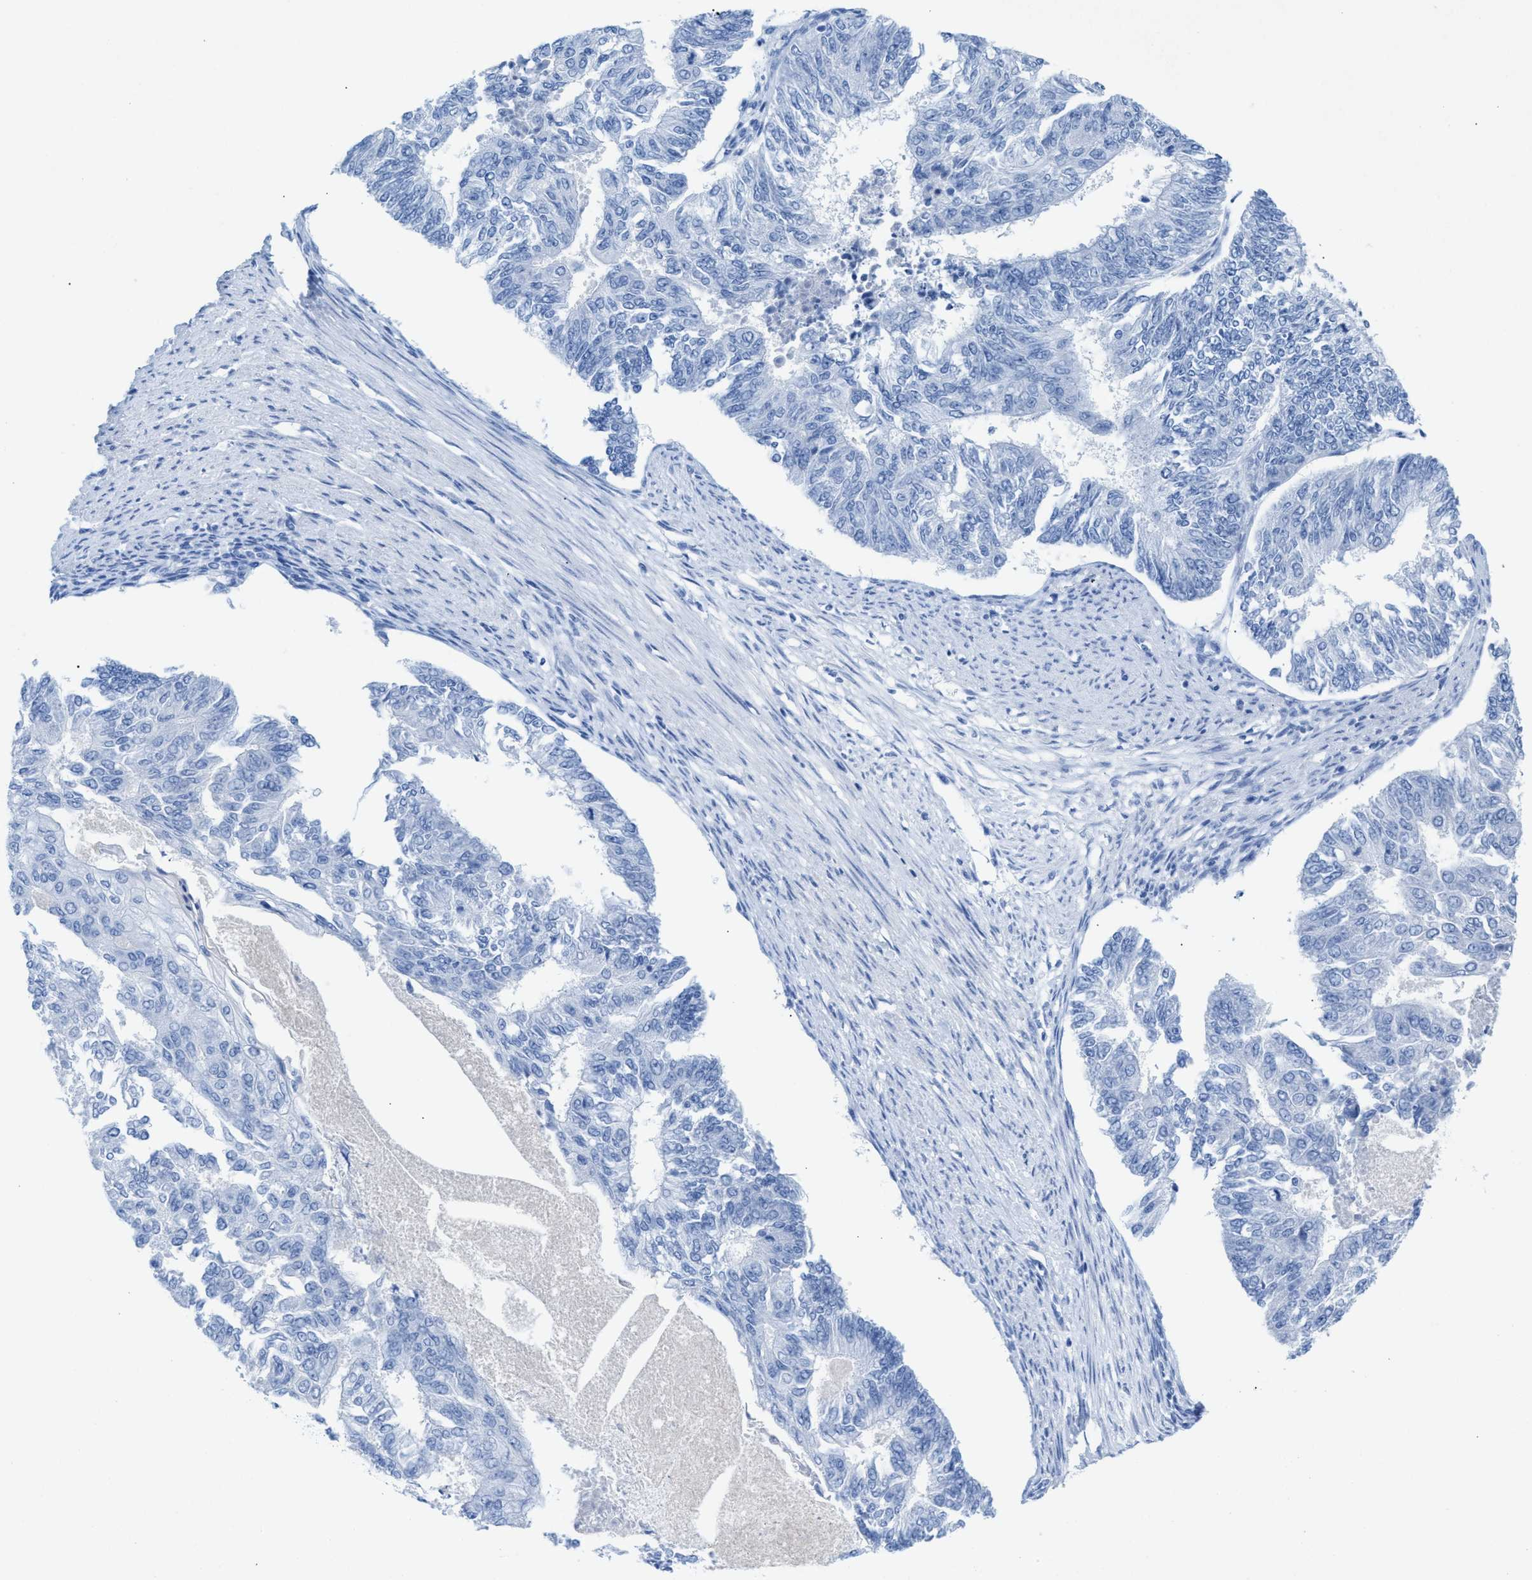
{"staining": {"intensity": "negative", "quantity": "none", "location": "none"}, "tissue": "endometrial cancer", "cell_type": "Tumor cells", "image_type": "cancer", "snomed": [{"axis": "morphology", "description": "Adenocarcinoma, NOS"}, {"axis": "topography", "description": "Endometrium"}], "caption": "Immunohistochemical staining of human endometrial adenocarcinoma exhibits no significant expression in tumor cells.", "gene": "ANKFN1", "patient": {"sex": "female", "age": 32}}